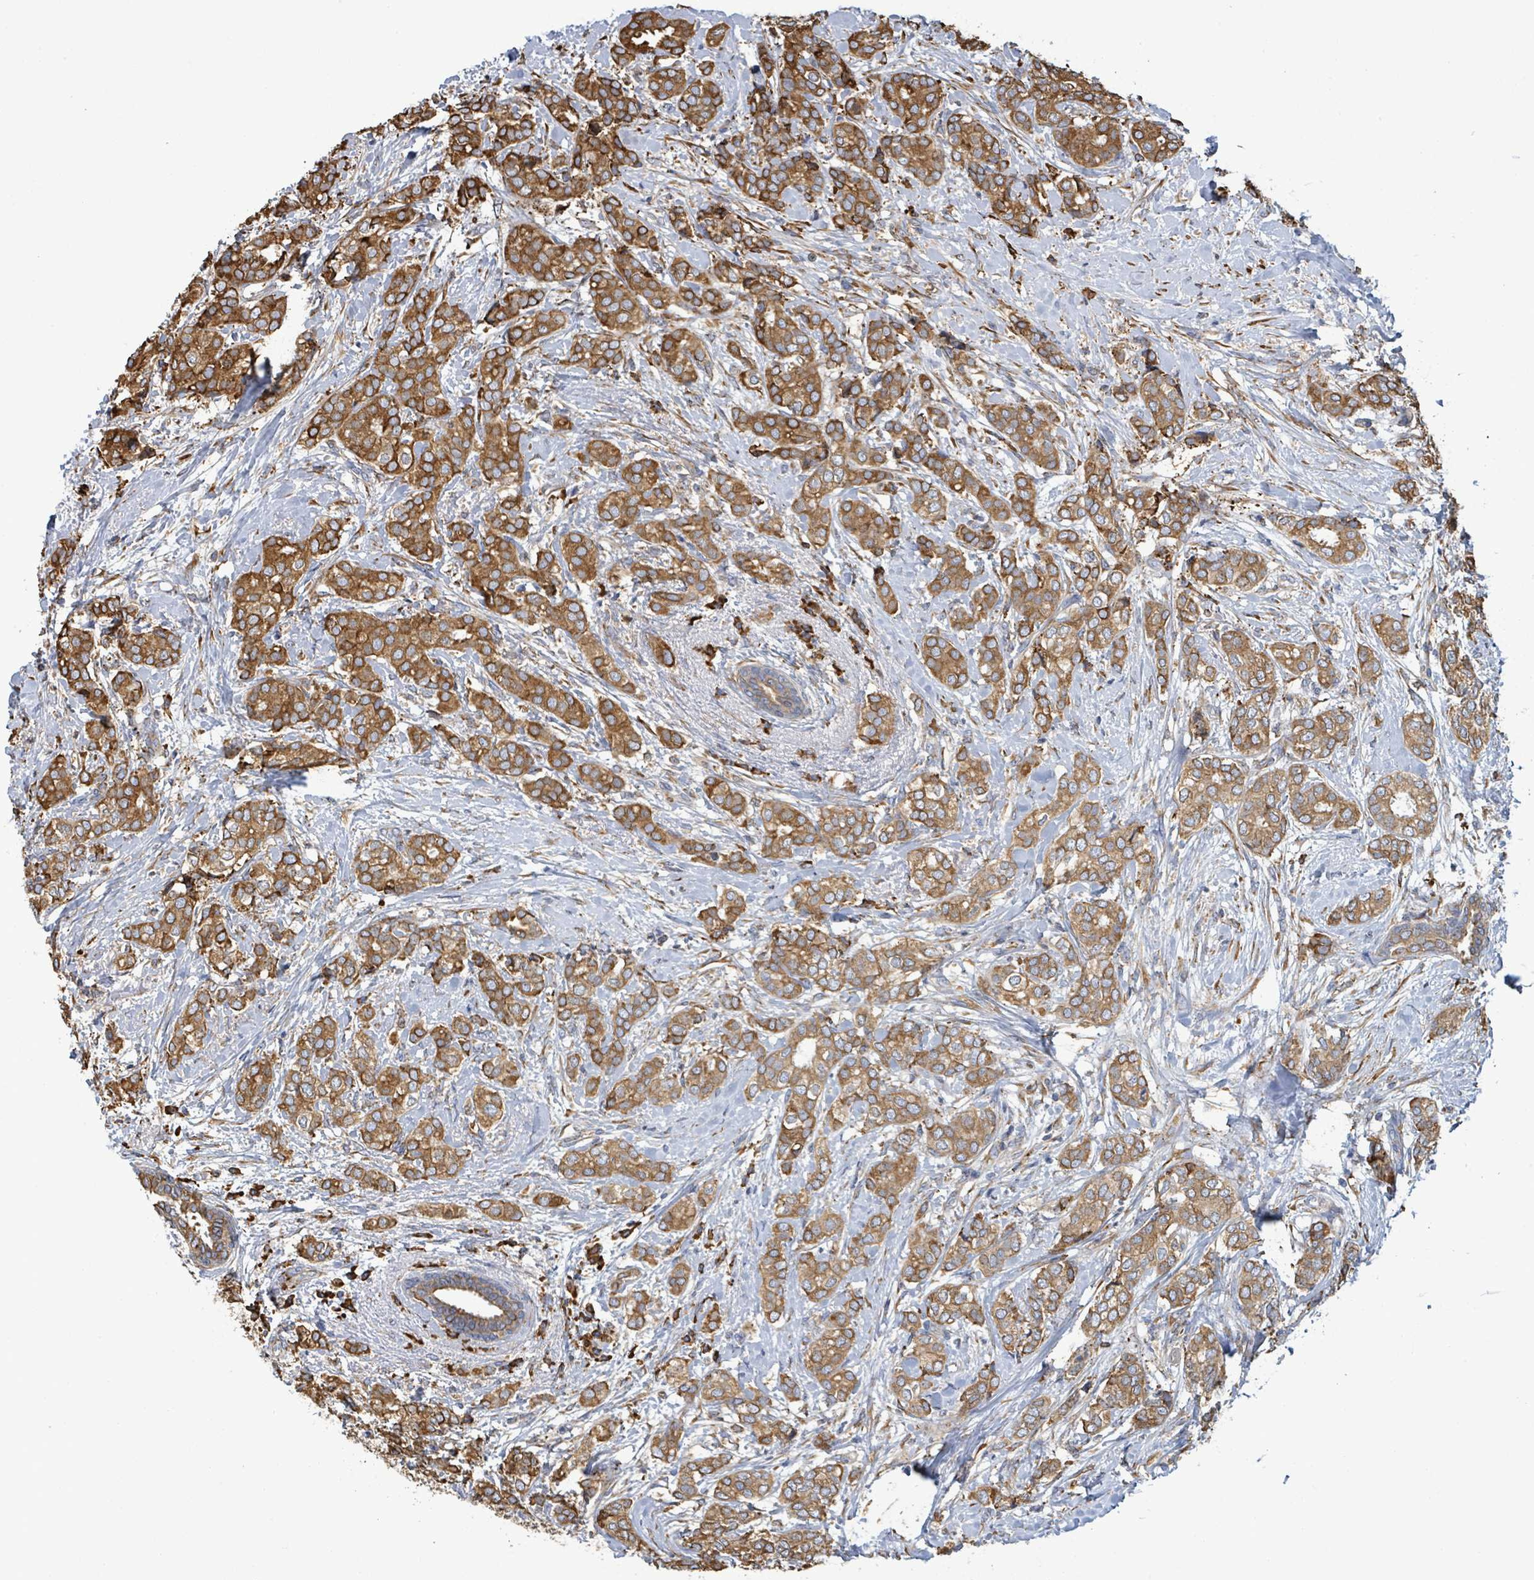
{"staining": {"intensity": "strong", "quantity": ">75%", "location": "cytoplasmic/membranous"}, "tissue": "breast cancer", "cell_type": "Tumor cells", "image_type": "cancer", "snomed": [{"axis": "morphology", "description": "Duct carcinoma"}, {"axis": "topography", "description": "Breast"}], "caption": "Infiltrating ductal carcinoma (breast) tissue shows strong cytoplasmic/membranous expression in approximately >75% of tumor cells, visualized by immunohistochemistry. (Stains: DAB (3,3'-diaminobenzidine) in brown, nuclei in blue, Microscopy: brightfield microscopy at high magnification).", "gene": "RFPL4A", "patient": {"sex": "female", "age": 73}}